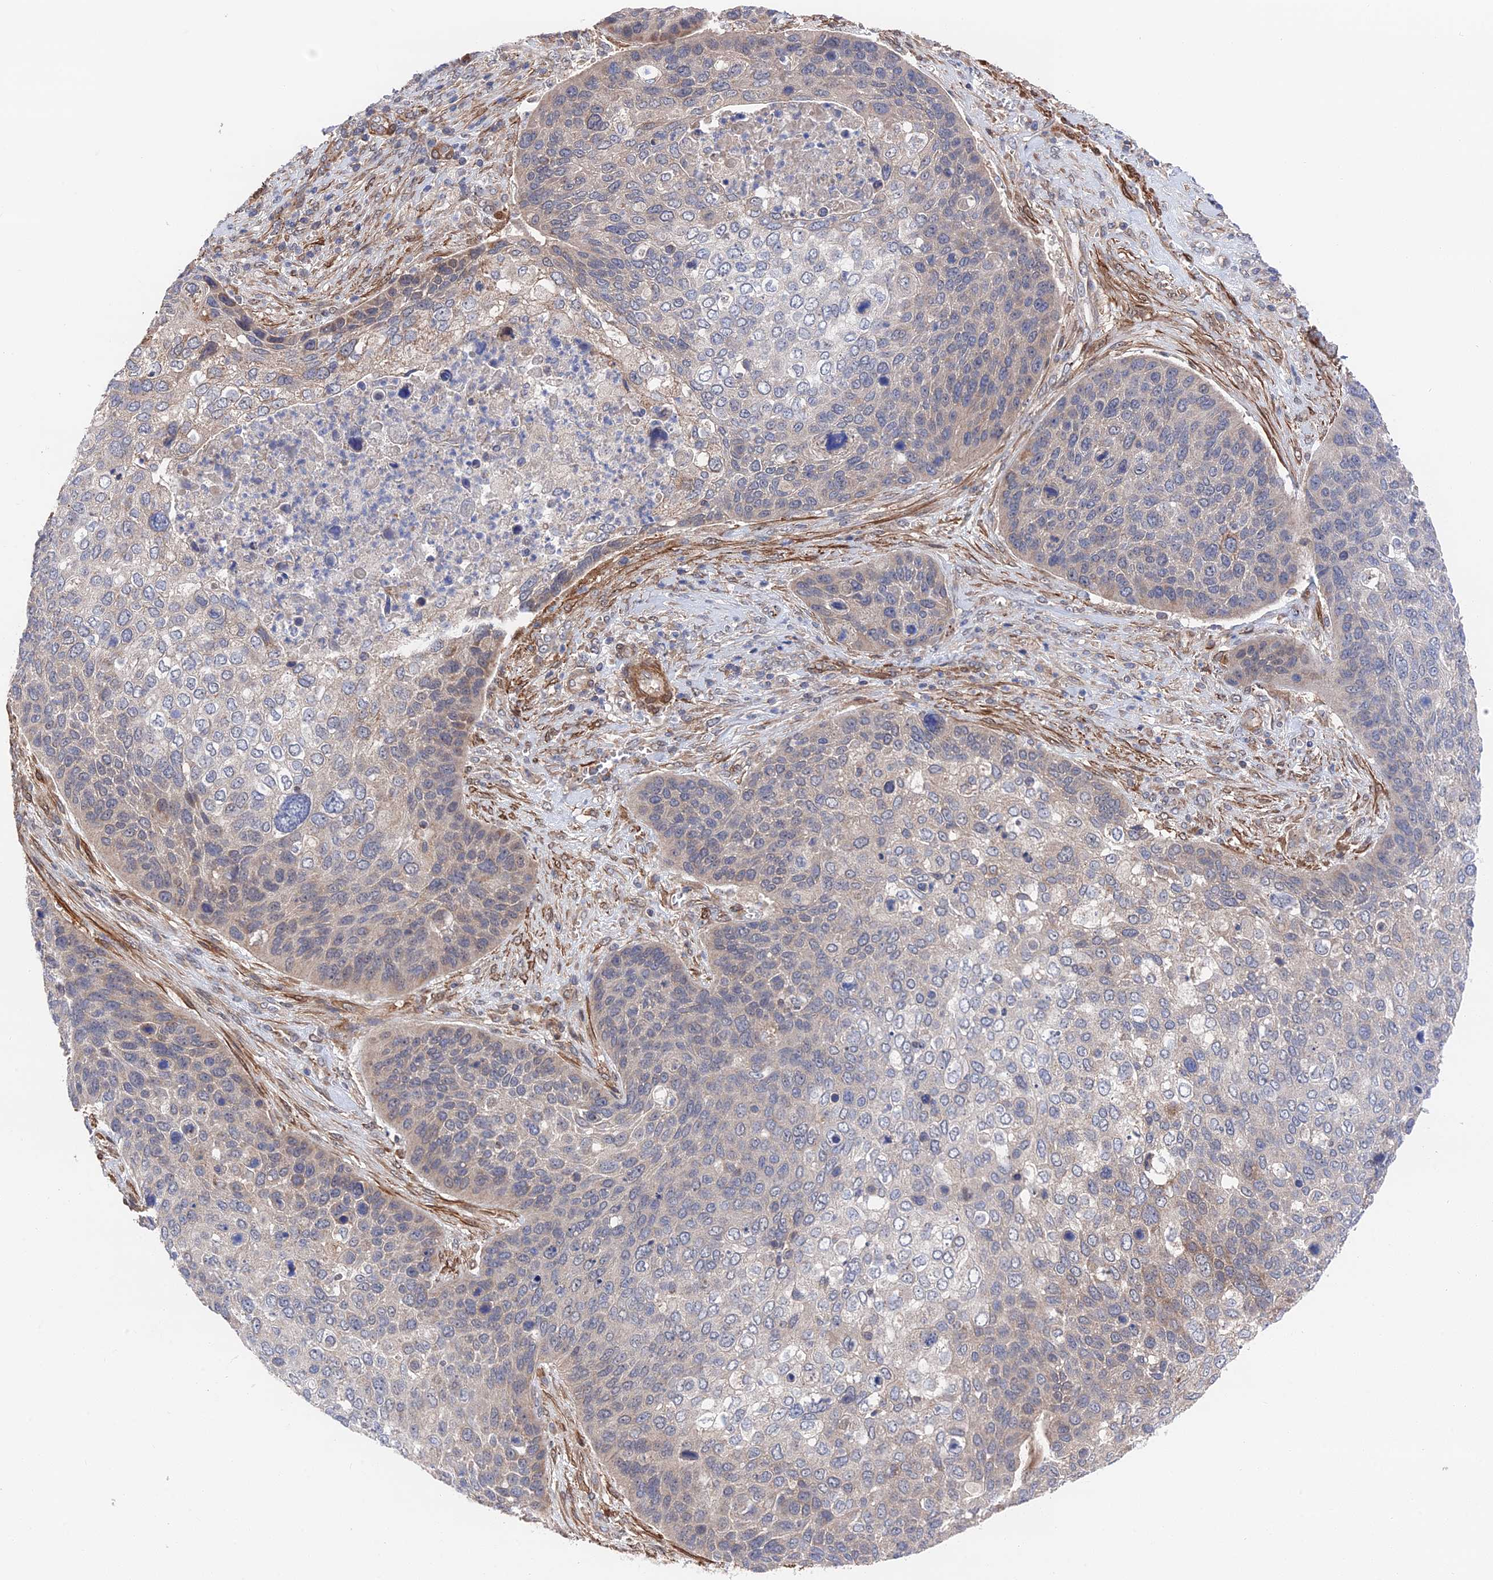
{"staining": {"intensity": "weak", "quantity": "<25%", "location": "cytoplasmic/membranous"}, "tissue": "skin cancer", "cell_type": "Tumor cells", "image_type": "cancer", "snomed": [{"axis": "morphology", "description": "Basal cell carcinoma"}, {"axis": "topography", "description": "Skin"}], "caption": "Tumor cells show no significant protein staining in basal cell carcinoma (skin). The staining is performed using DAB (3,3'-diaminobenzidine) brown chromogen with nuclei counter-stained in using hematoxylin.", "gene": "ZNF320", "patient": {"sex": "female", "age": 74}}